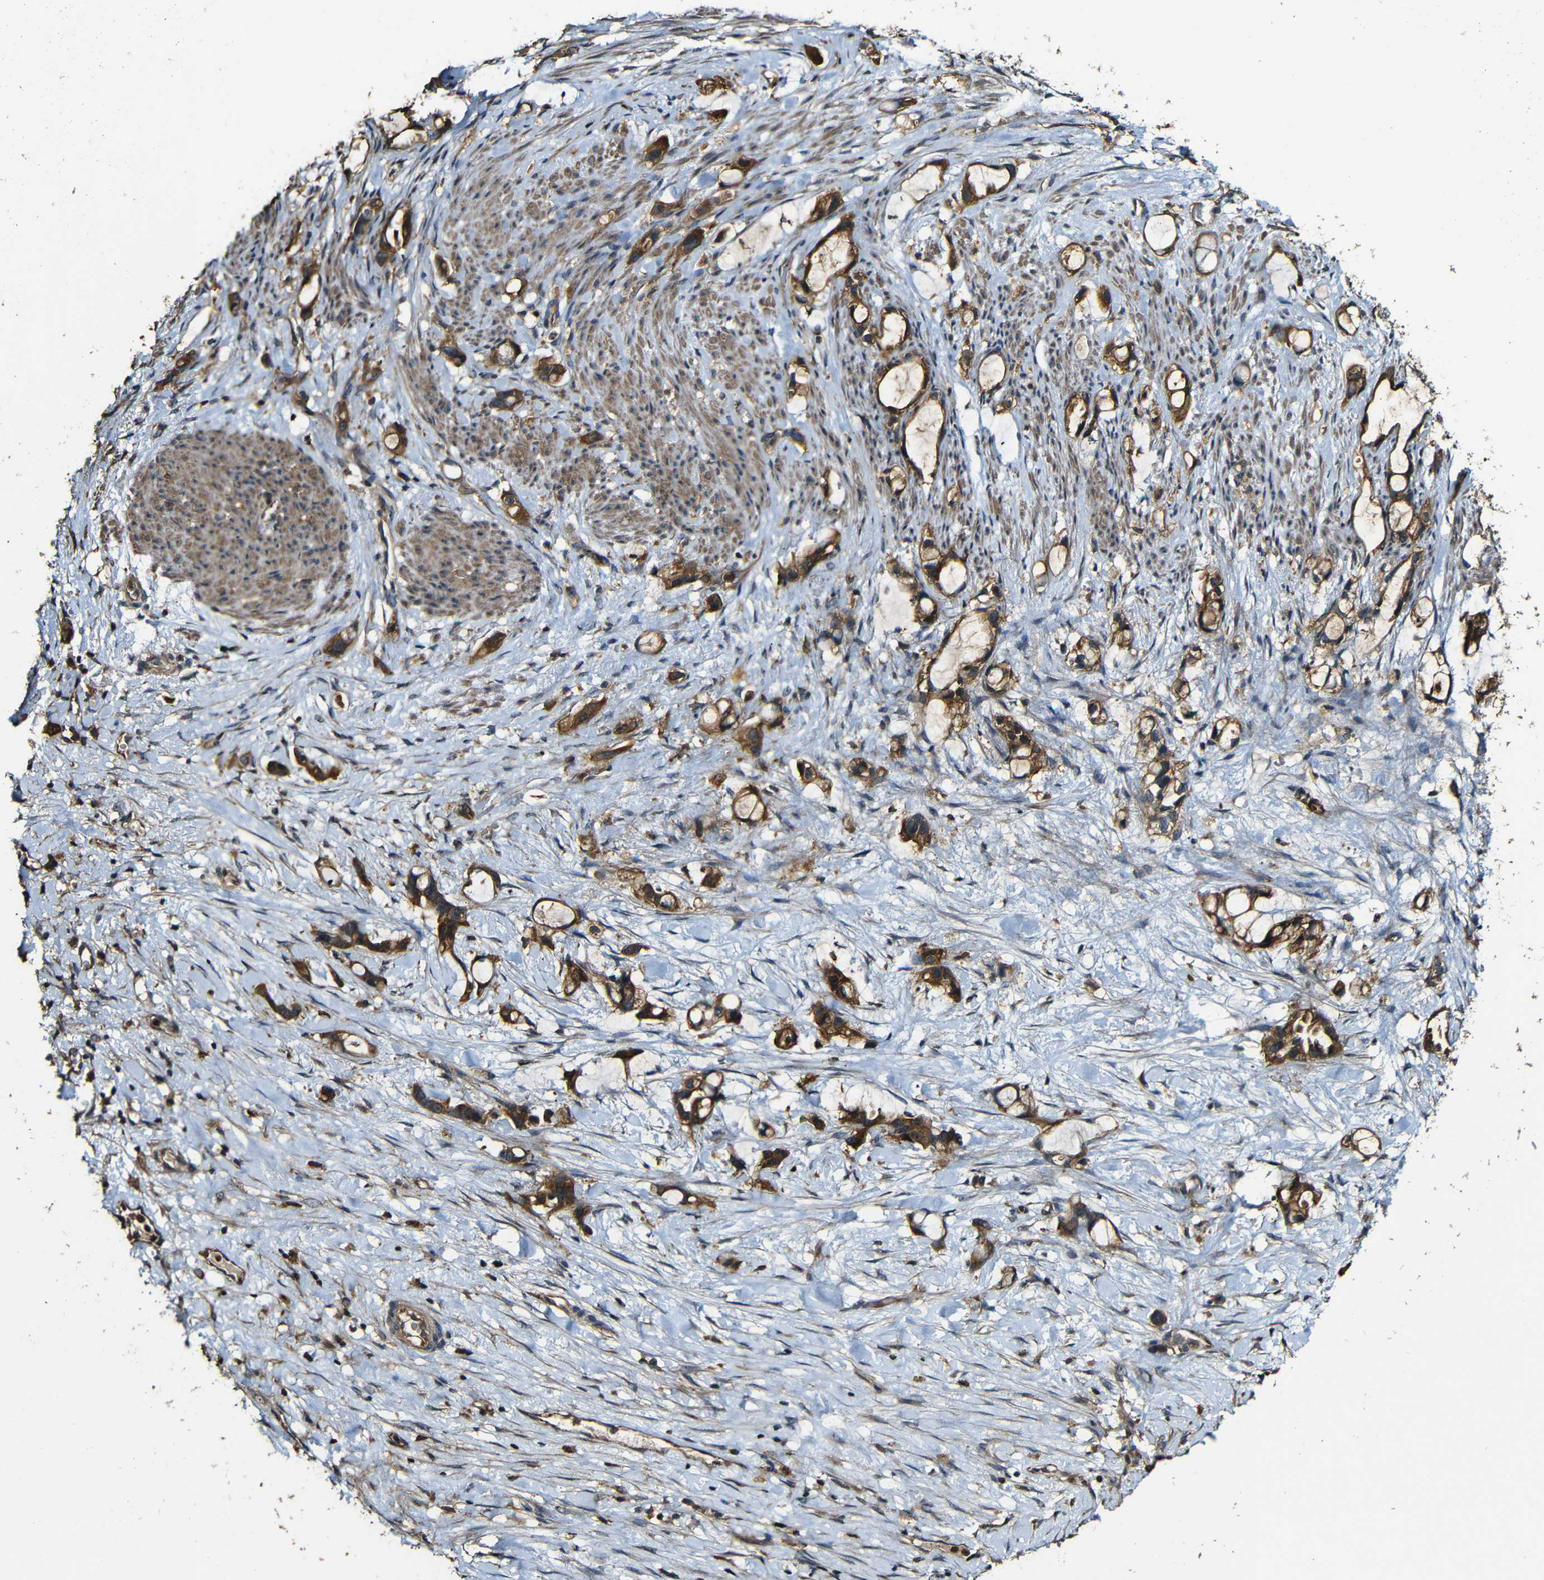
{"staining": {"intensity": "strong", "quantity": ">75%", "location": "cytoplasmic/membranous"}, "tissue": "liver cancer", "cell_type": "Tumor cells", "image_type": "cancer", "snomed": [{"axis": "morphology", "description": "Cholangiocarcinoma"}, {"axis": "topography", "description": "Liver"}], "caption": "Protein positivity by immunohistochemistry exhibits strong cytoplasmic/membranous expression in approximately >75% of tumor cells in liver cholangiocarcinoma.", "gene": "CASP8", "patient": {"sex": "female", "age": 65}}